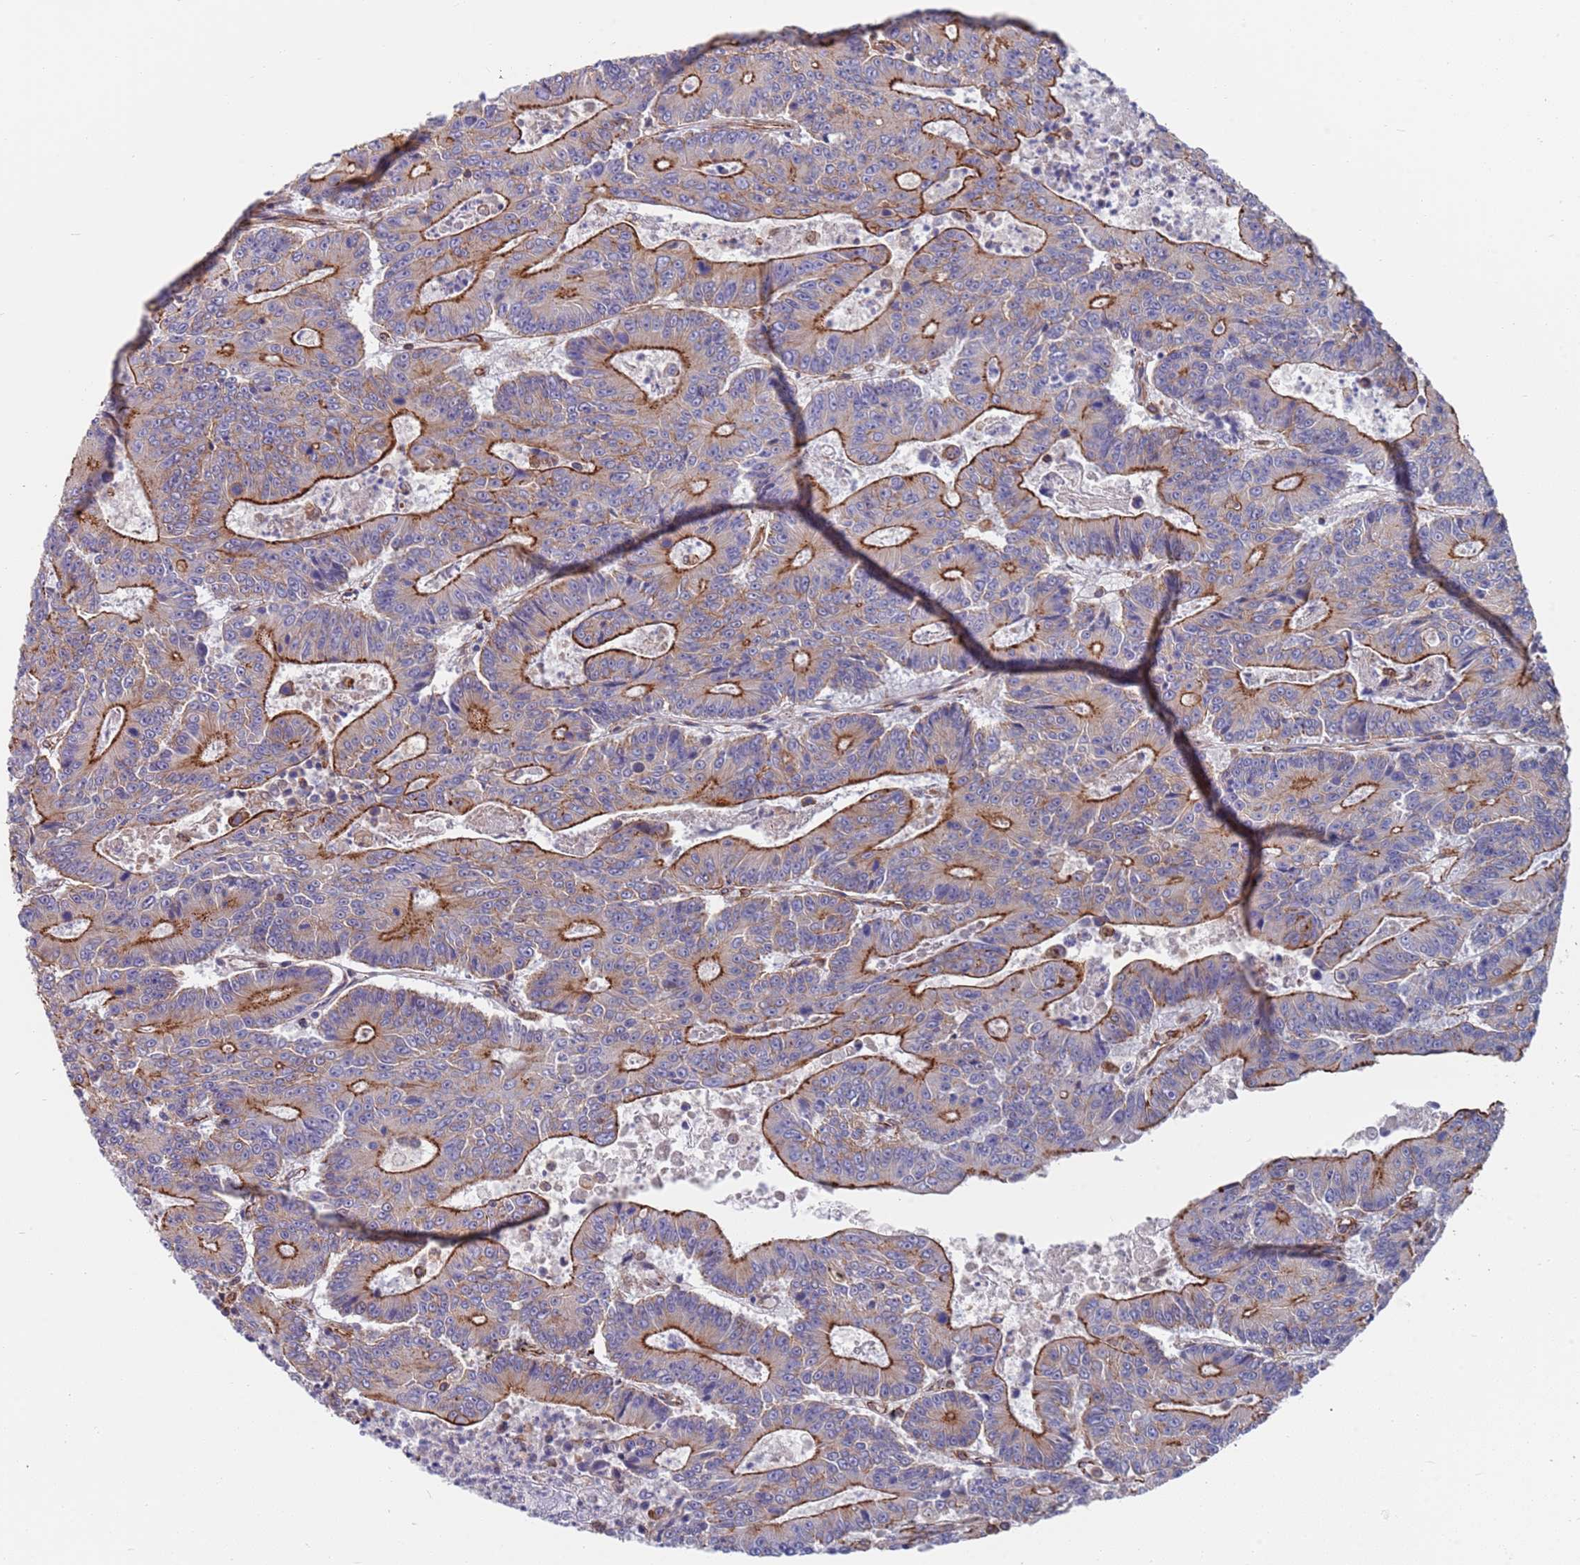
{"staining": {"intensity": "moderate", "quantity": "25%-75%", "location": "cytoplasmic/membranous"}, "tissue": "colorectal cancer", "cell_type": "Tumor cells", "image_type": "cancer", "snomed": [{"axis": "morphology", "description": "Adenocarcinoma, NOS"}, {"axis": "topography", "description": "Colon"}], "caption": "About 25%-75% of tumor cells in human colorectal adenocarcinoma reveal moderate cytoplasmic/membranous protein staining as visualized by brown immunohistochemical staining.", "gene": "JAKMIP2", "patient": {"sex": "male", "age": 83}}